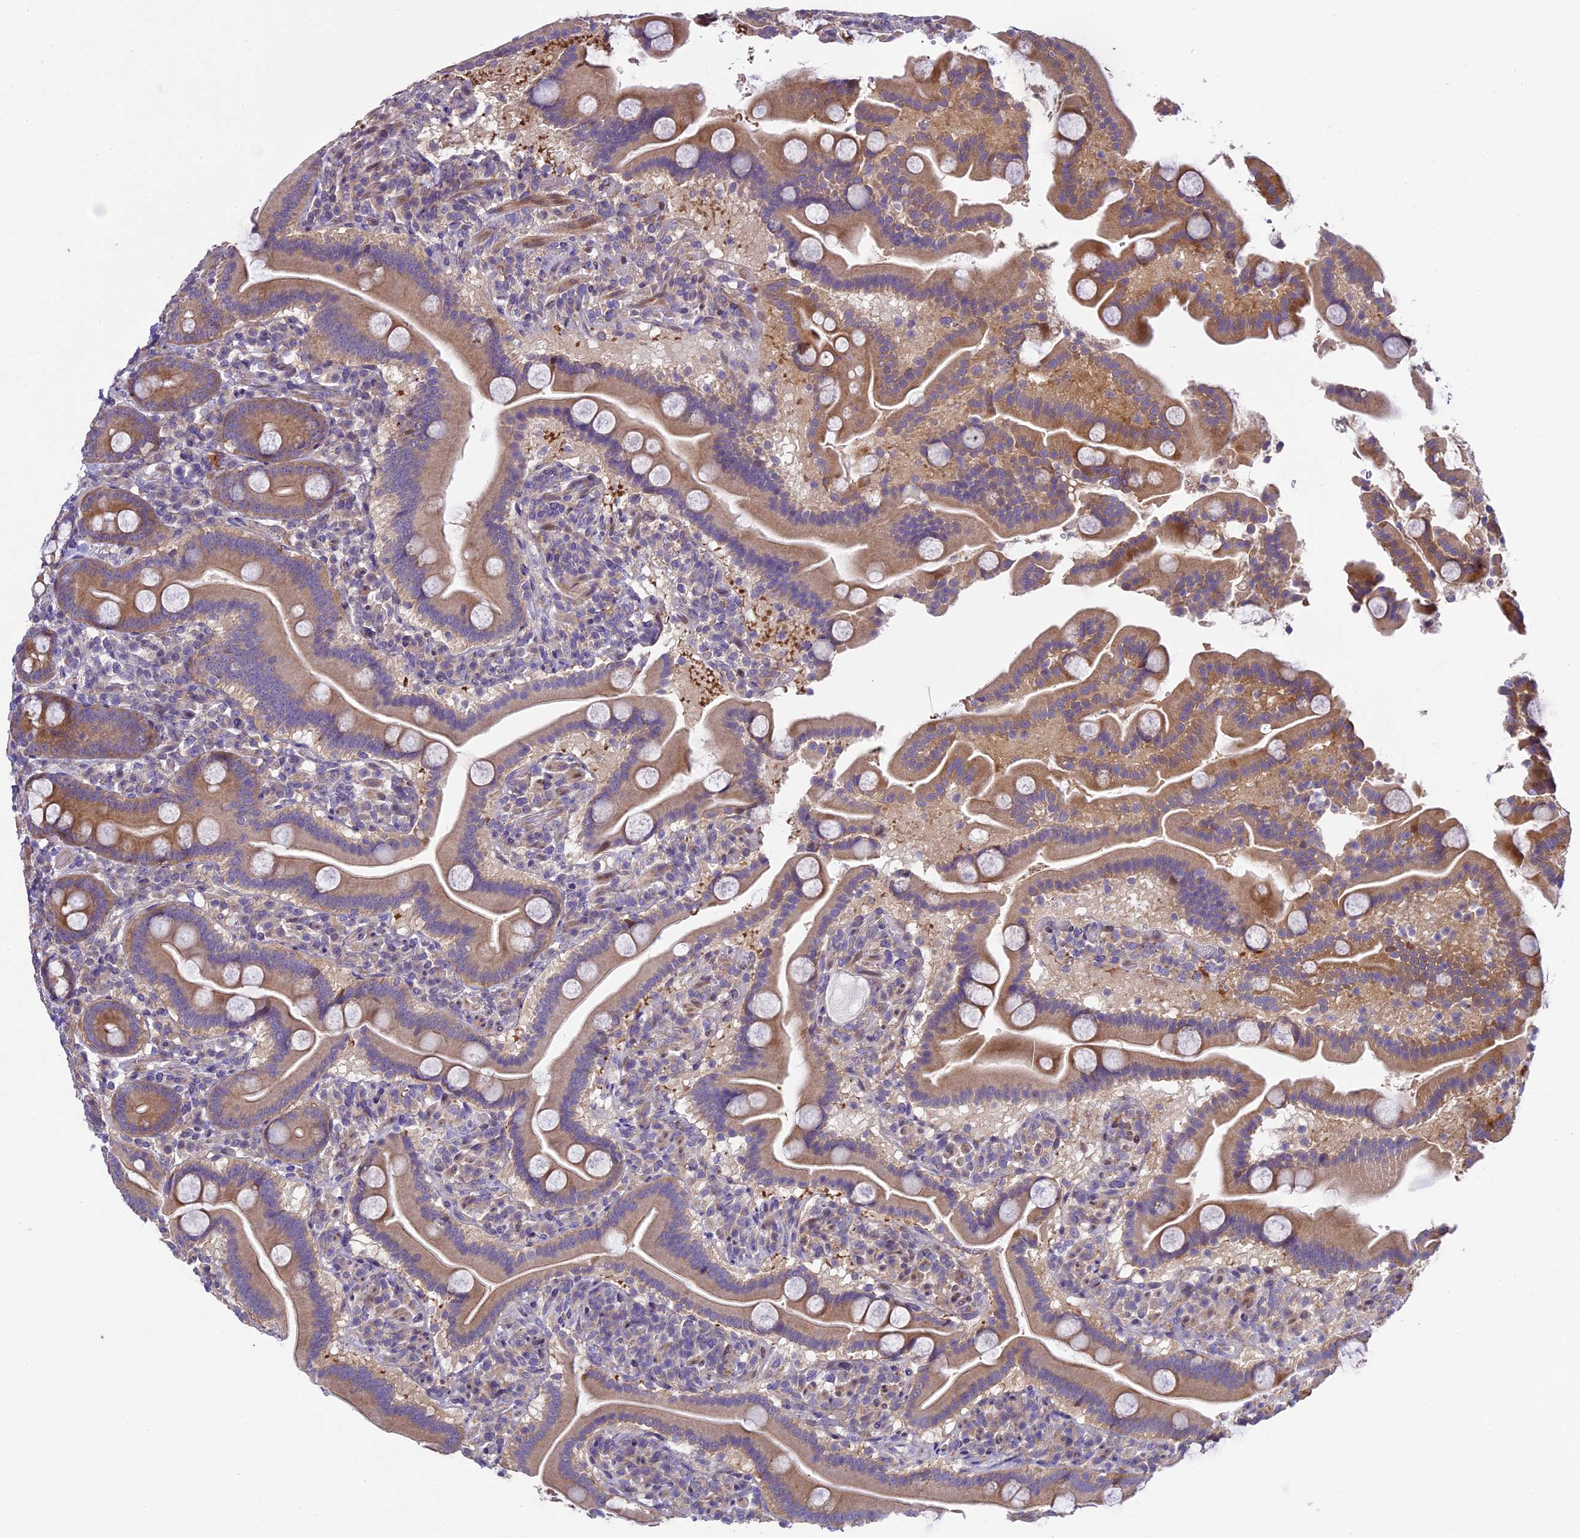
{"staining": {"intensity": "moderate", "quantity": ">75%", "location": "cytoplasmic/membranous"}, "tissue": "duodenum", "cell_type": "Glandular cells", "image_type": "normal", "snomed": [{"axis": "morphology", "description": "Normal tissue, NOS"}, {"axis": "topography", "description": "Duodenum"}], "caption": "The image displays immunohistochemical staining of normal duodenum. There is moderate cytoplasmic/membranous expression is seen in approximately >75% of glandular cells.", "gene": "SPIRE1", "patient": {"sex": "male", "age": 55}}